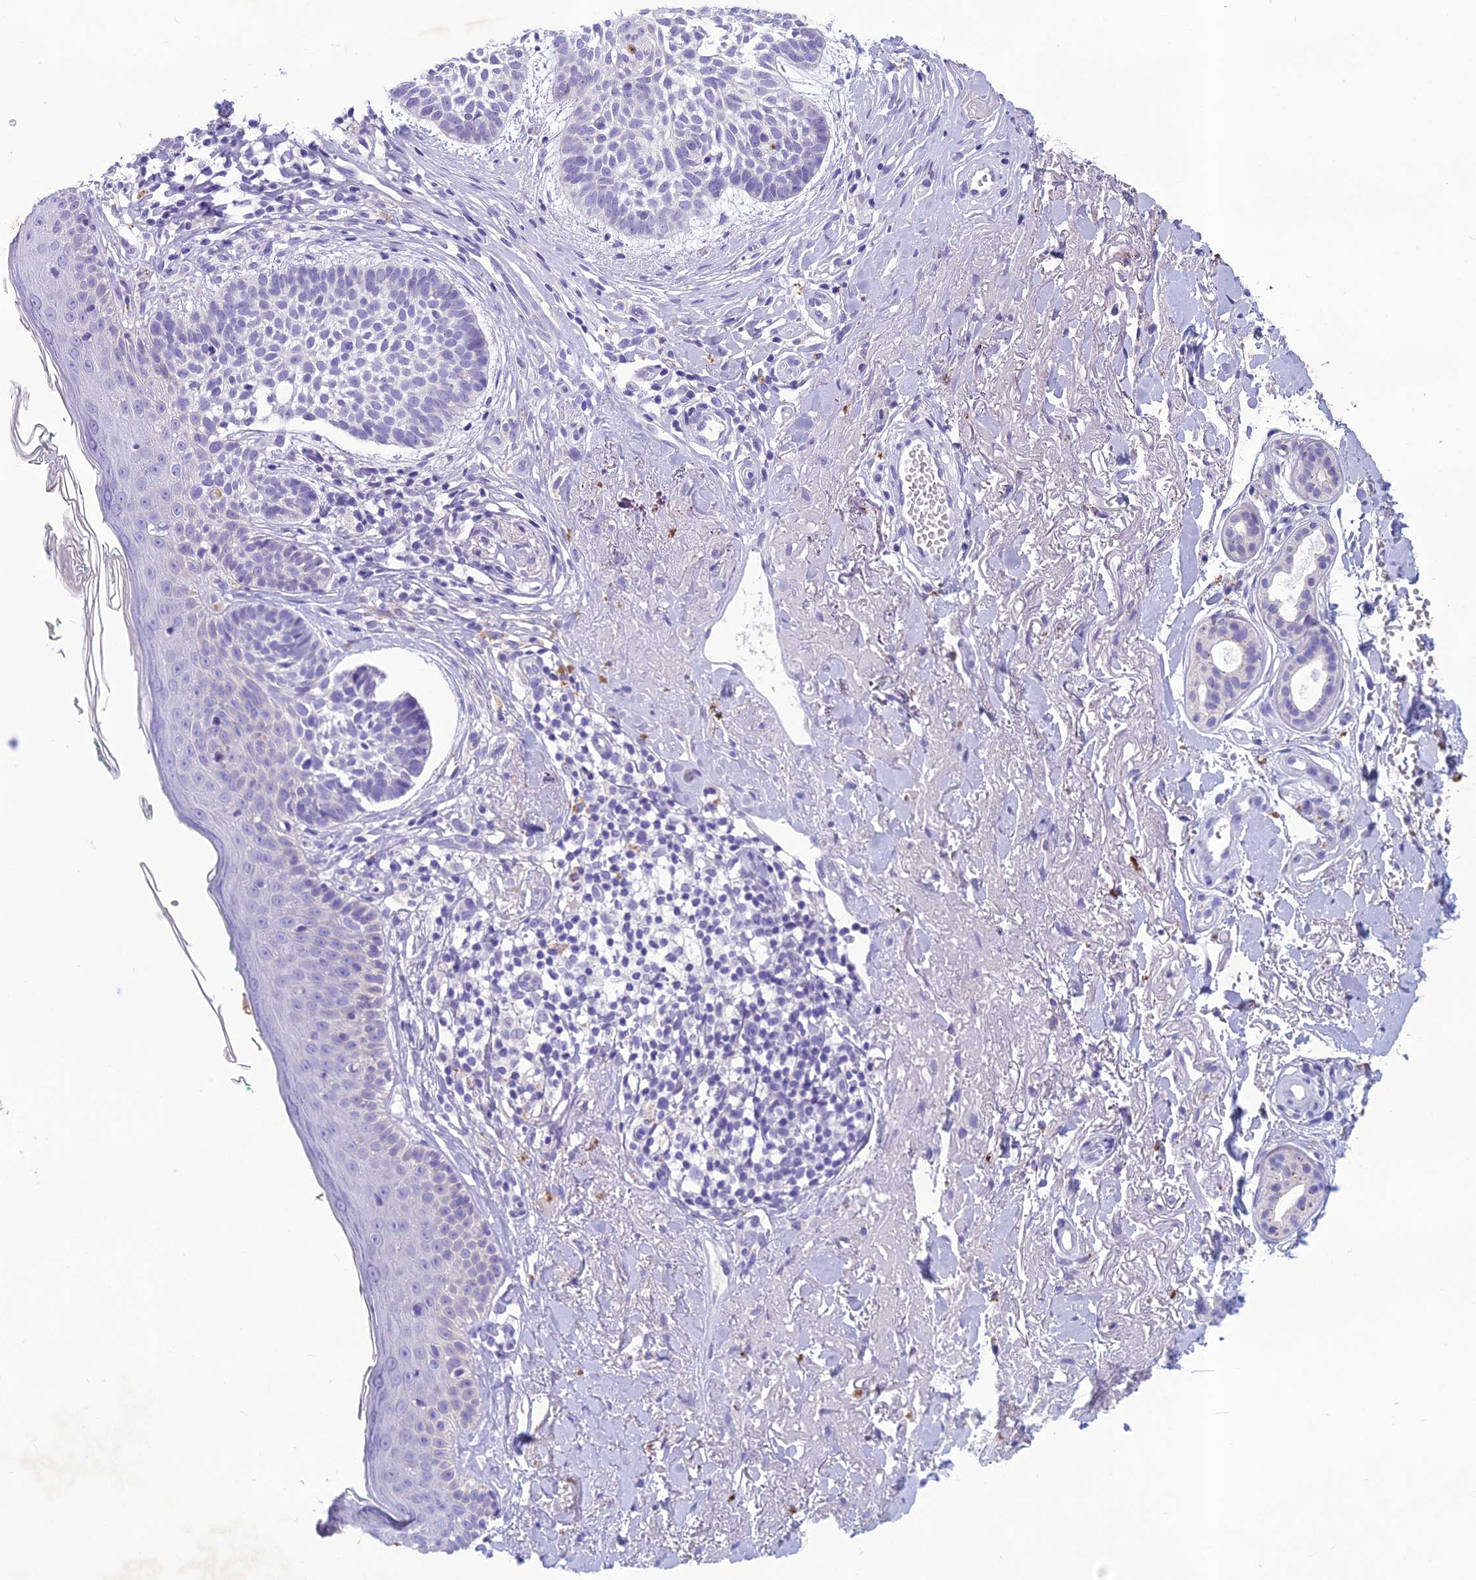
{"staining": {"intensity": "negative", "quantity": "none", "location": "none"}, "tissue": "skin cancer", "cell_type": "Tumor cells", "image_type": "cancer", "snomed": [{"axis": "morphology", "description": "Basal cell carcinoma"}, {"axis": "topography", "description": "Skin"}], "caption": "Immunohistochemistry of human basal cell carcinoma (skin) reveals no positivity in tumor cells.", "gene": "IFT172", "patient": {"sex": "male", "age": 71}}